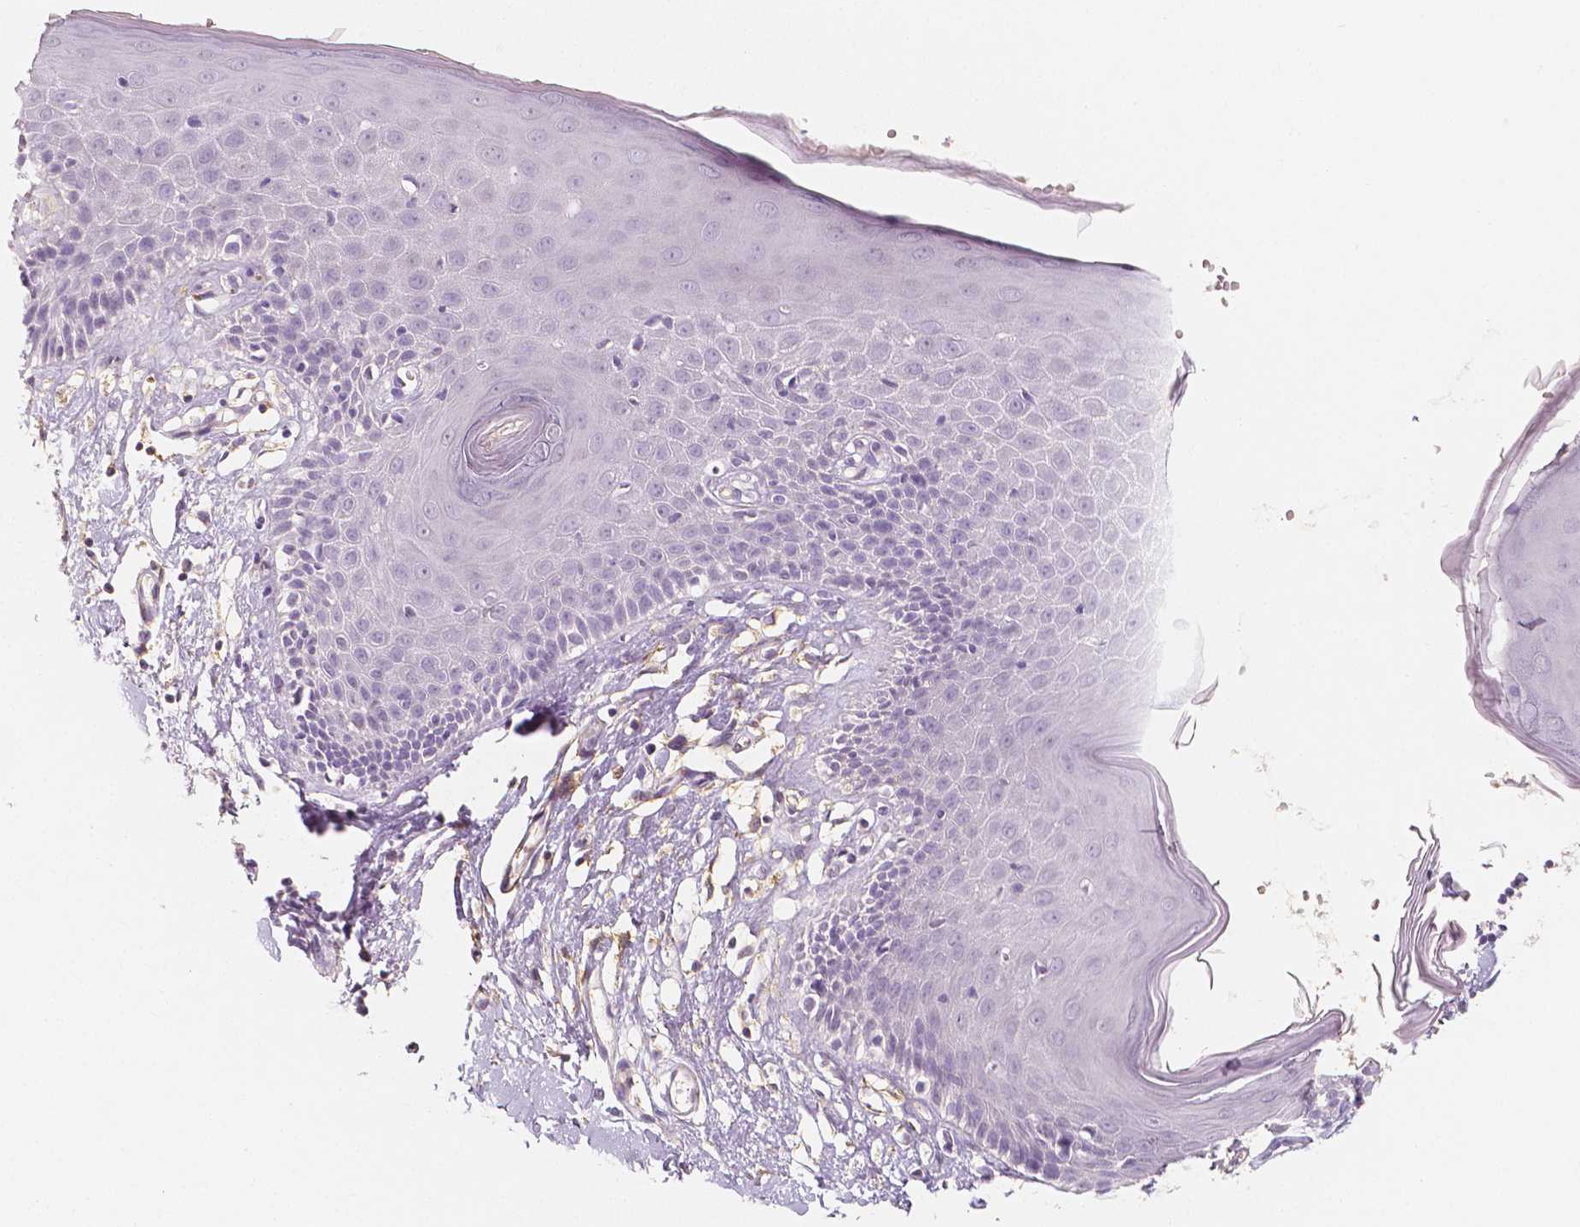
{"staining": {"intensity": "negative", "quantity": "none", "location": "none"}, "tissue": "skin", "cell_type": "Epidermal cells", "image_type": "normal", "snomed": [{"axis": "morphology", "description": "Normal tissue, NOS"}, {"axis": "topography", "description": "Vulva"}], "caption": "DAB (3,3'-diaminobenzidine) immunohistochemical staining of unremarkable skin demonstrates no significant staining in epidermal cells.", "gene": "THY1", "patient": {"sex": "female", "age": 68}}